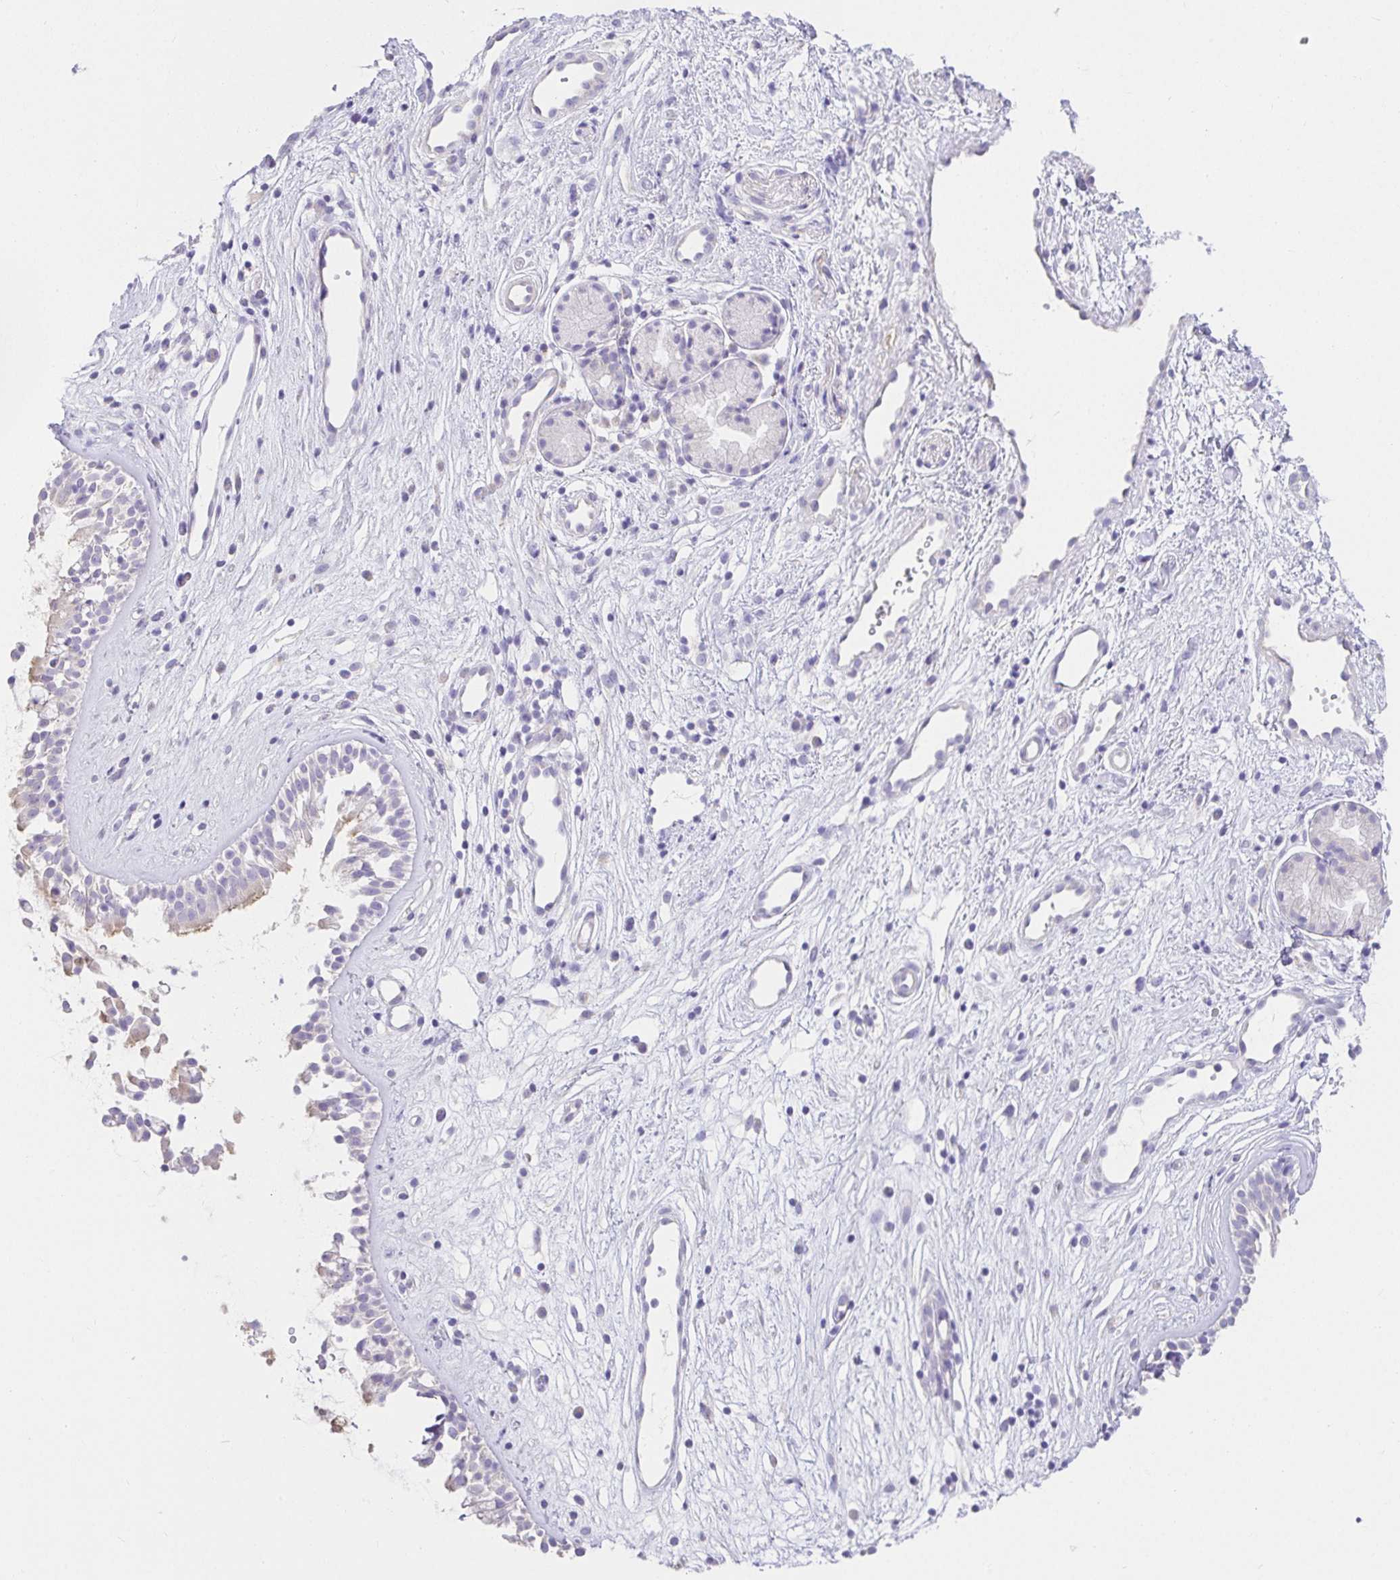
{"staining": {"intensity": "negative", "quantity": "none", "location": "none"}, "tissue": "nasopharynx", "cell_type": "Respiratory epithelial cells", "image_type": "normal", "snomed": [{"axis": "morphology", "description": "Normal tissue, NOS"}, {"axis": "topography", "description": "Nasopharynx"}], "caption": "High magnification brightfield microscopy of benign nasopharynx stained with DAB (3,3'-diaminobenzidine) (brown) and counterstained with hematoxylin (blue): respiratory epithelial cells show no significant expression.", "gene": "VGLL1", "patient": {"sex": "male", "age": 32}}